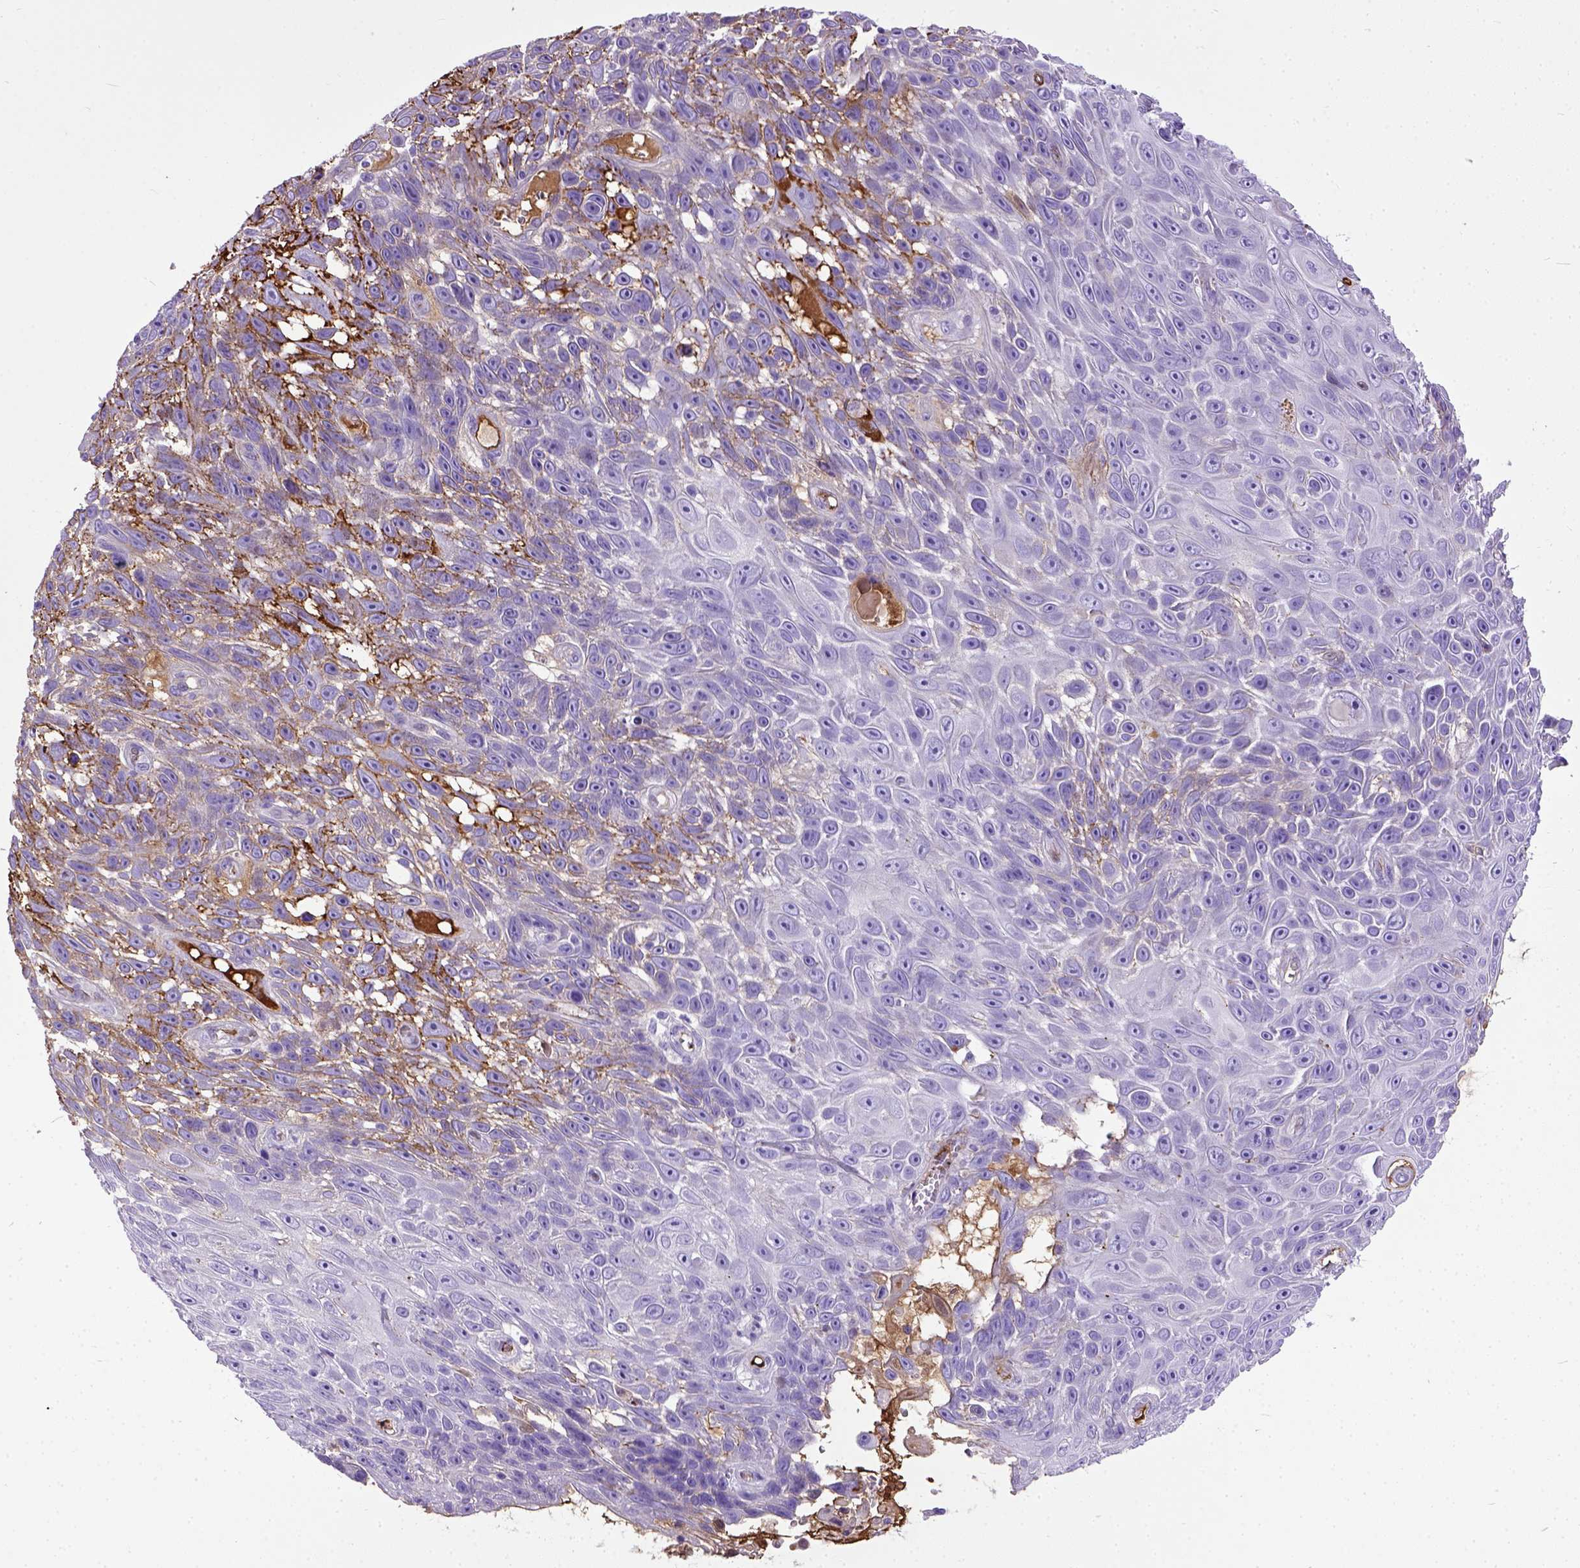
{"staining": {"intensity": "negative", "quantity": "none", "location": "none"}, "tissue": "skin cancer", "cell_type": "Tumor cells", "image_type": "cancer", "snomed": [{"axis": "morphology", "description": "Squamous cell carcinoma, NOS"}, {"axis": "topography", "description": "Skin"}], "caption": "This histopathology image is of skin cancer (squamous cell carcinoma) stained with immunohistochemistry to label a protein in brown with the nuclei are counter-stained blue. There is no staining in tumor cells.", "gene": "ADAMTS8", "patient": {"sex": "male", "age": 82}}